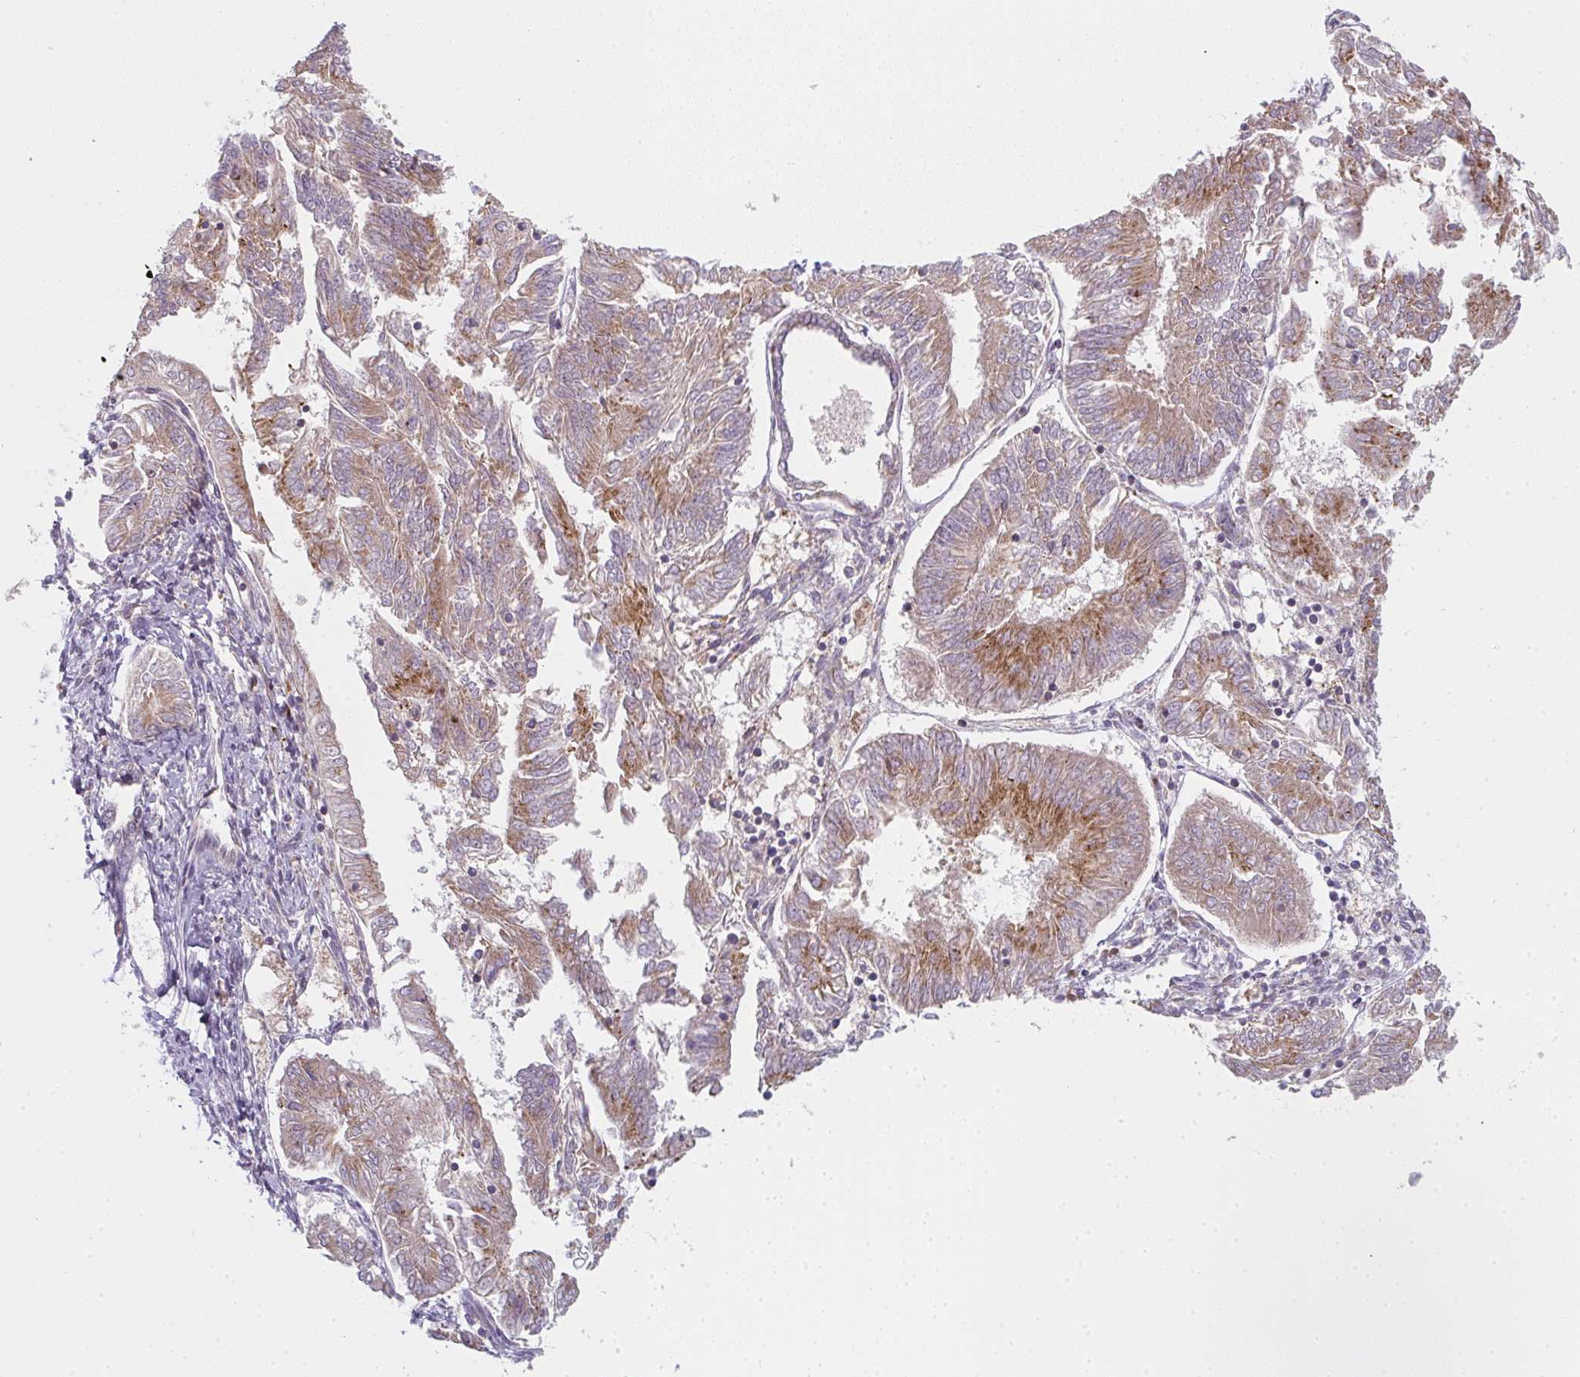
{"staining": {"intensity": "moderate", "quantity": "25%-75%", "location": "cytoplasmic/membranous"}, "tissue": "endometrial cancer", "cell_type": "Tumor cells", "image_type": "cancer", "snomed": [{"axis": "morphology", "description": "Adenocarcinoma, NOS"}, {"axis": "topography", "description": "Endometrium"}], "caption": "A histopathology image showing moderate cytoplasmic/membranous positivity in approximately 25%-75% of tumor cells in endometrial adenocarcinoma, as visualized by brown immunohistochemical staining.", "gene": "GVQW3", "patient": {"sex": "female", "age": 58}}